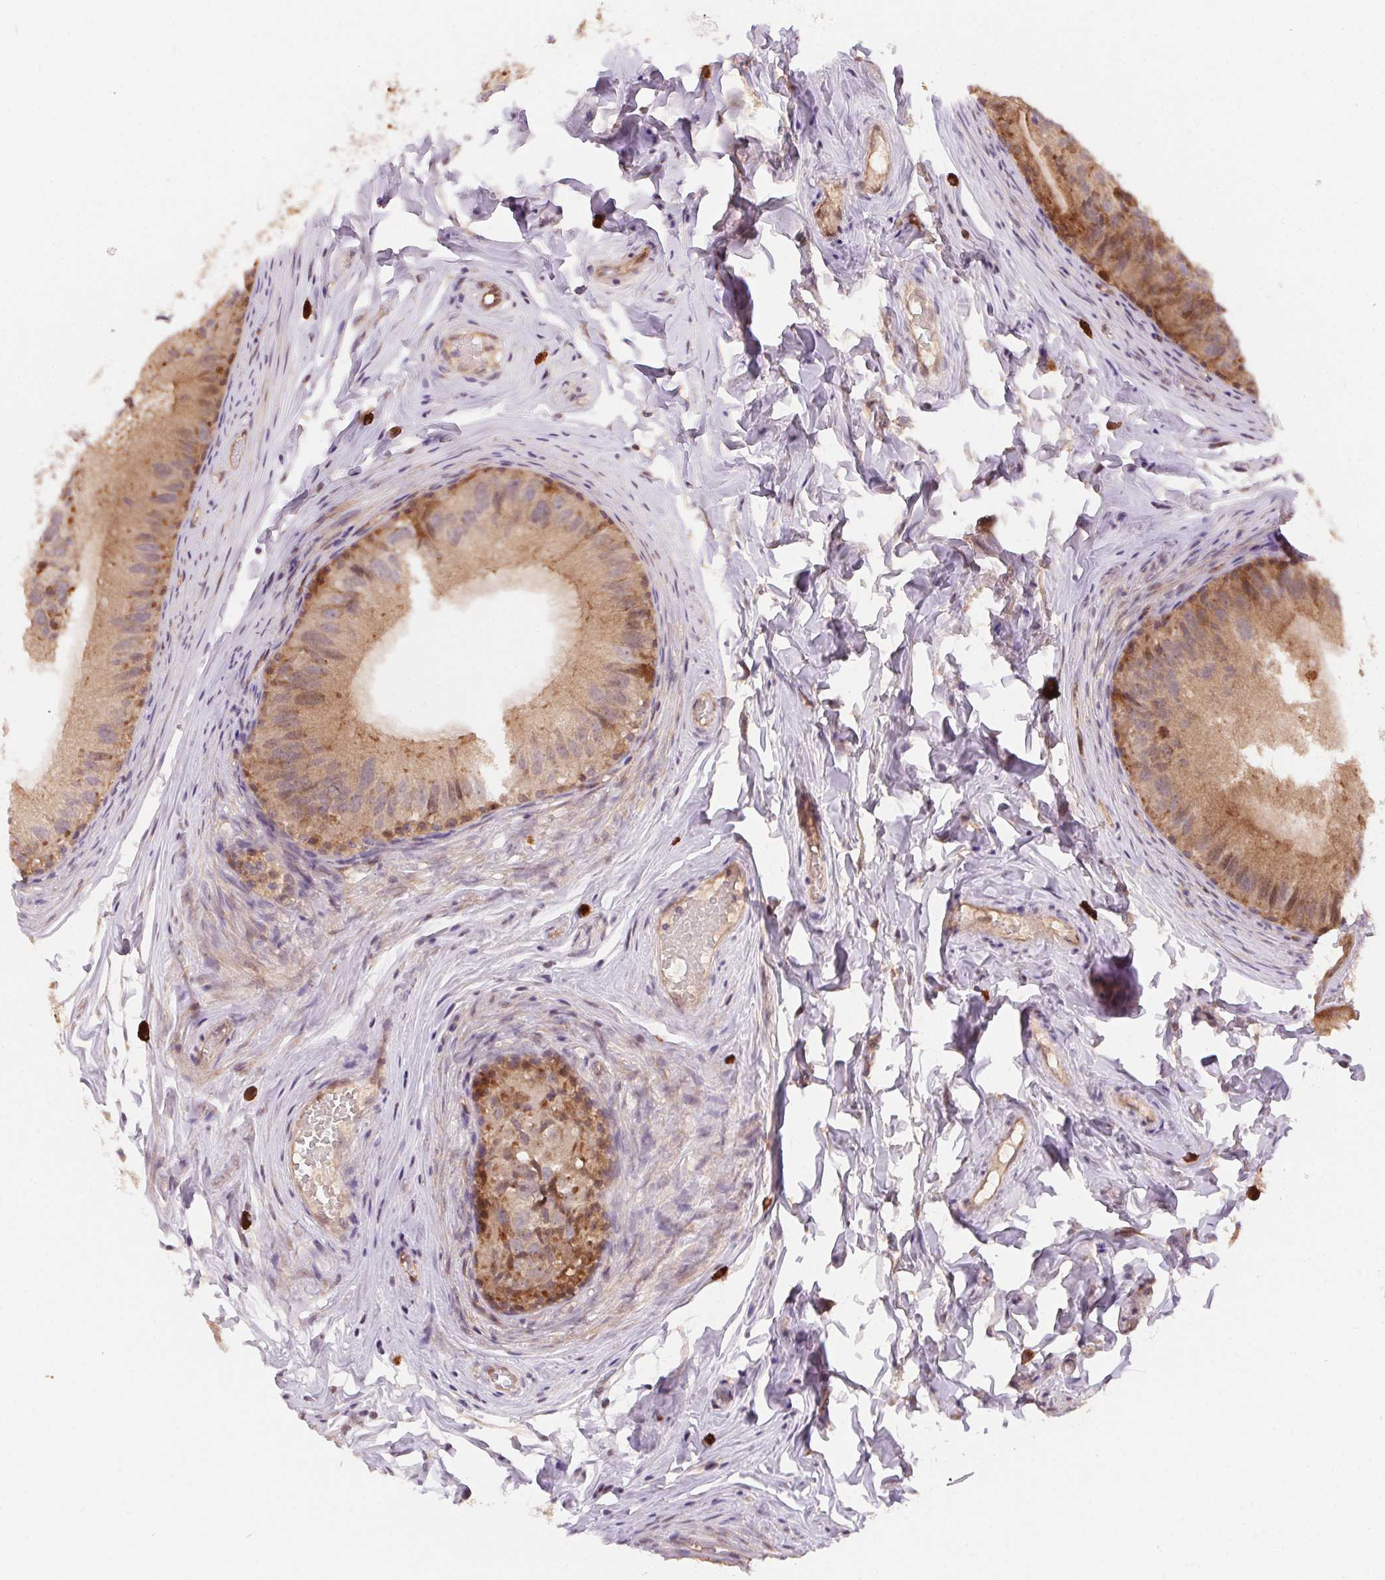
{"staining": {"intensity": "moderate", "quantity": "25%-75%", "location": "cytoplasmic/membranous"}, "tissue": "epididymis", "cell_type": "Glandular cells", "image_type": "normal", "snomed": [{"axis": "morphology", "description": "Normal tissue, NOS"}, {"axis": "topography", "description": "Epididymis"}], "caption": "Glandular cells exhibit moderate cytoplasmic/membranous positivity in about 25%-75% of cells in normal epididymis. Nuclei are stained in blue.", "gene": "NUDT16", "patient": {"sex": "male", "age": 45}}